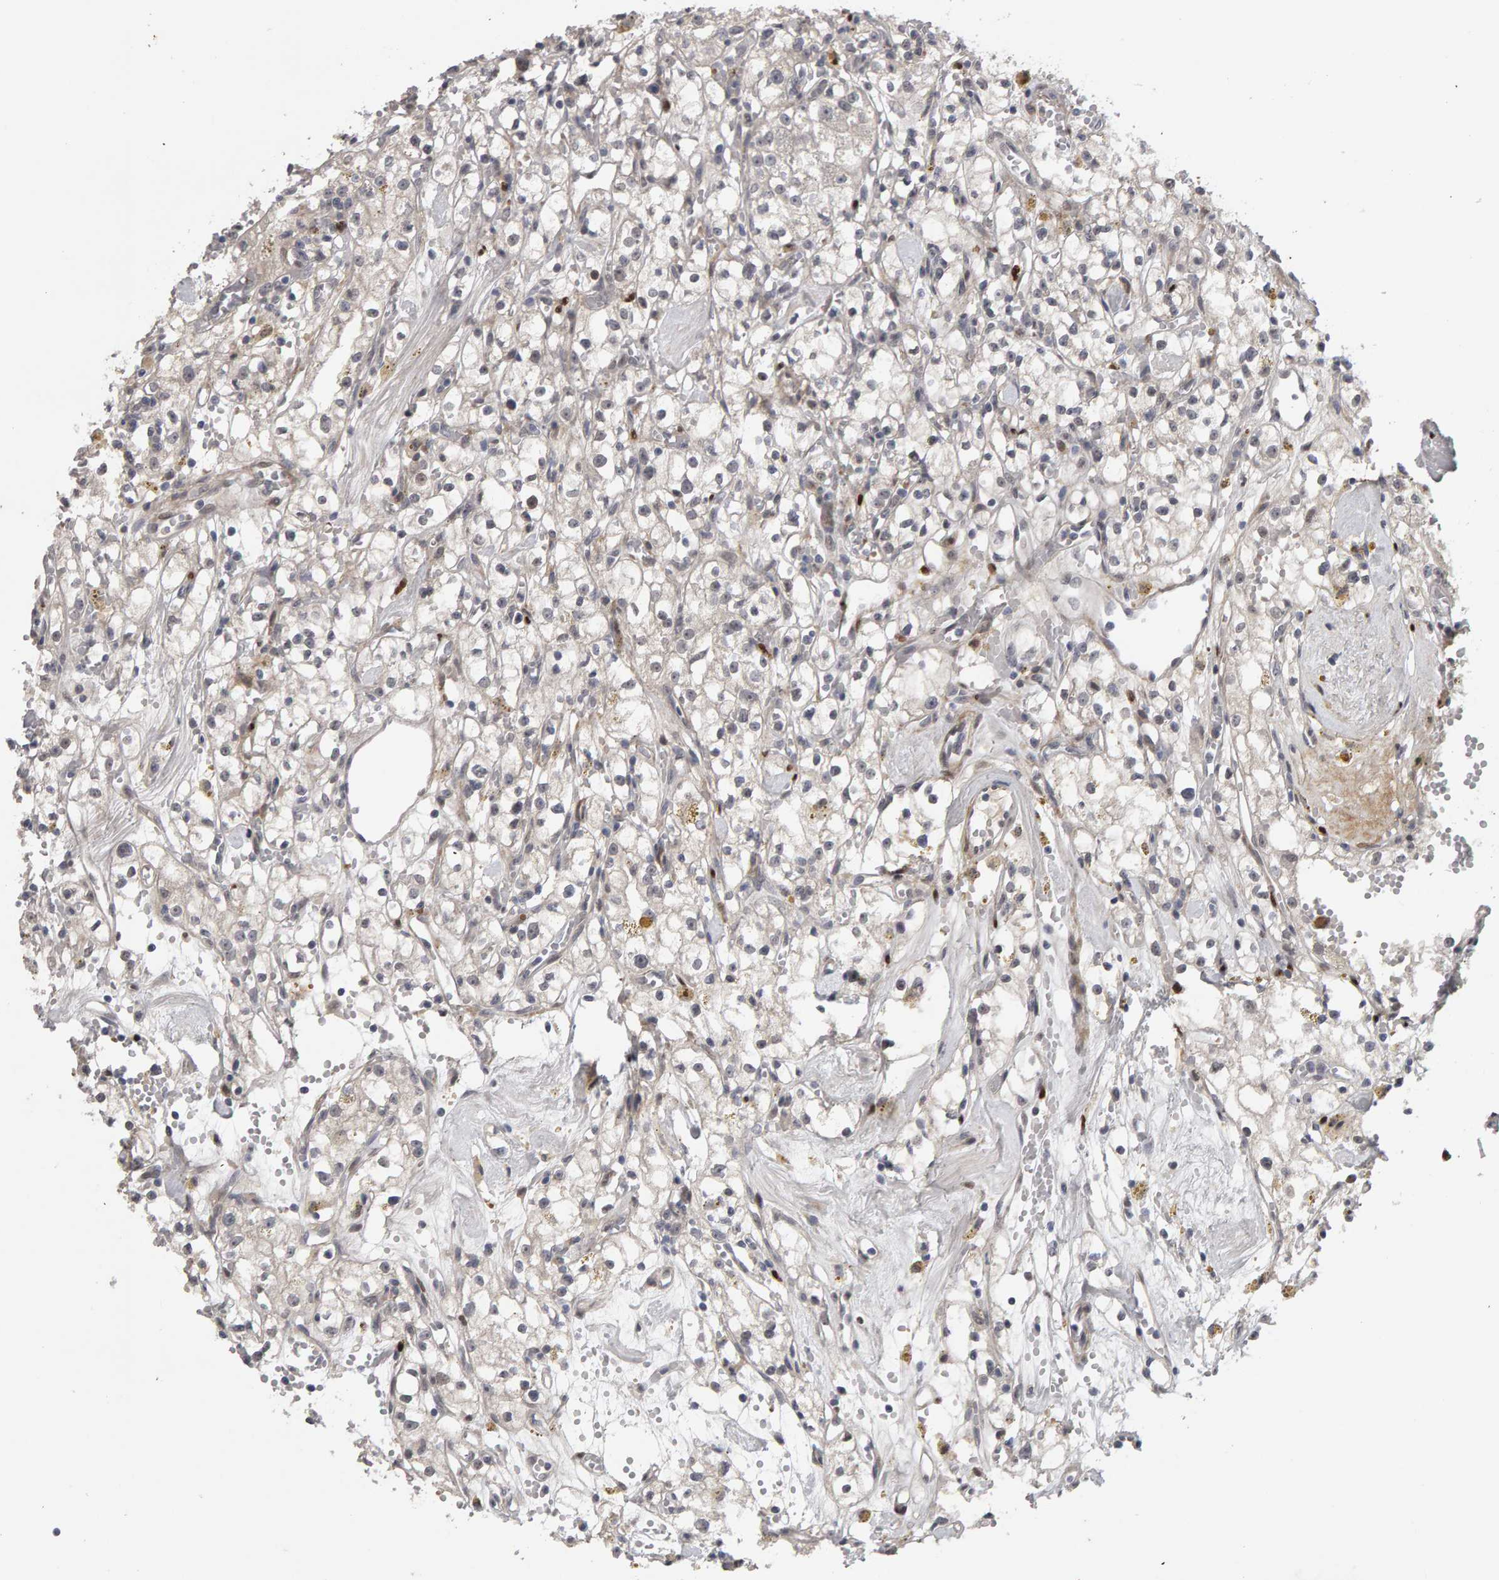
{"staining": {"intensity": "negative", "quantity": "none", "location": "none"}, "tissue": "renal cancer", "cell_type": "Tumor cells", "image_type": "cancer", "snomed": [{"axis": "morphology", "description": "Adenocarcinoma, NOS"}, {"axis": "topography", "description": "Kidney"}], "caption": "A high-resolution image shows immunohistochemistry (IHC) staining of adenocarcinoma (renal), which reveals no significant staining in tumor cells.", "gene": "IPO8", "patient": {"sex": "male", "age": 56}}